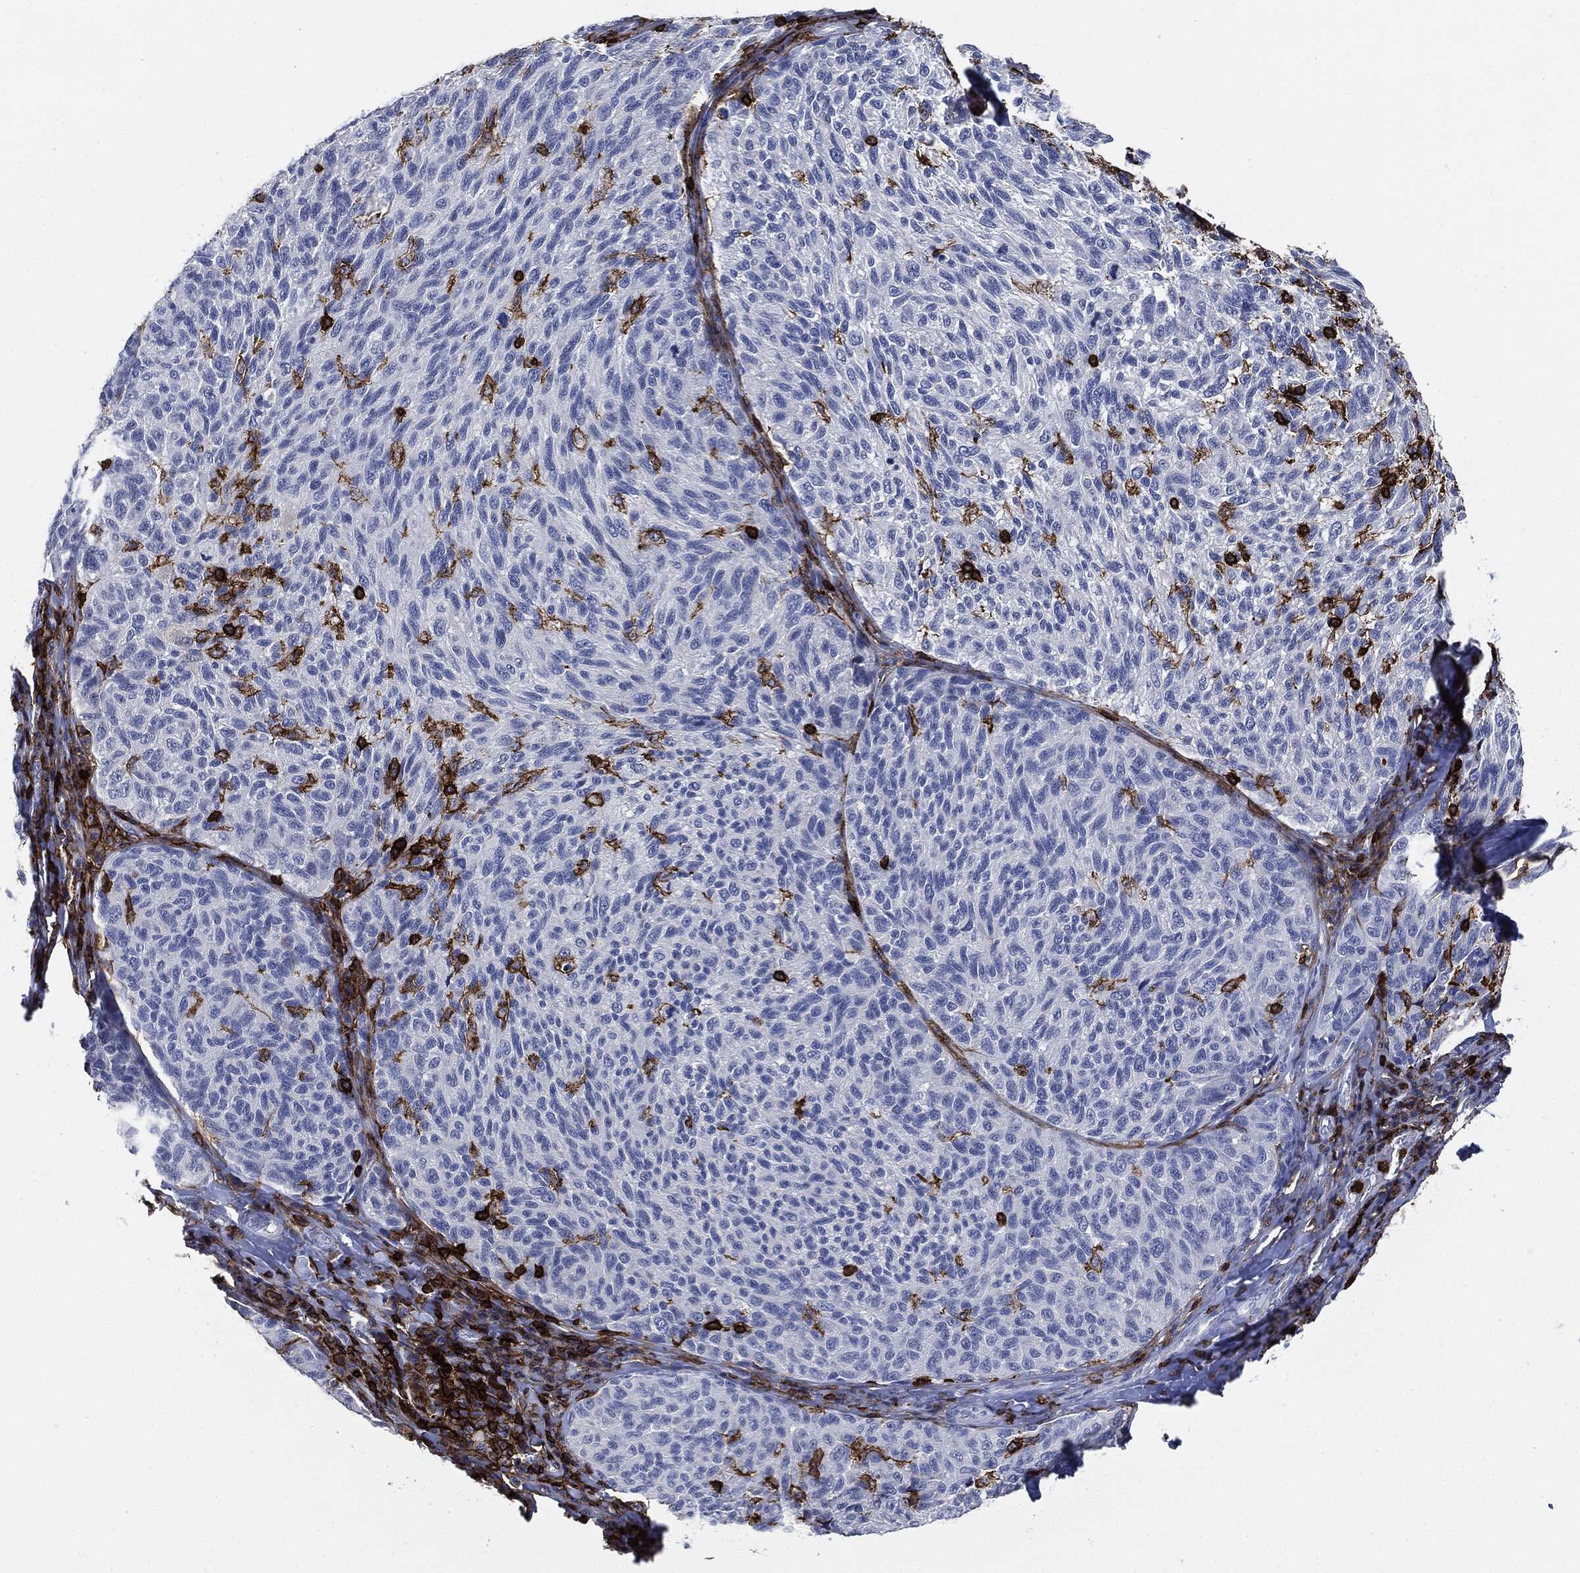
{"staining": {"intensity": "negative", "quantity": "none", "location": "none"}, "tissue": "melanoma", "cell_type": "Tumor cells", "image_type": "cancer", "snomed": [{"axis": "morphology", "description": "Malignant melanoma, NOS"}, {"axis": "topography", "description": "Skin"}], "caption": "Melanoma stained for a protein using immunohistochemistry (IHC) displays no expression tumor cells.", "gene": "PTPRC", "patient": {"sex": "female", "age": 73}}